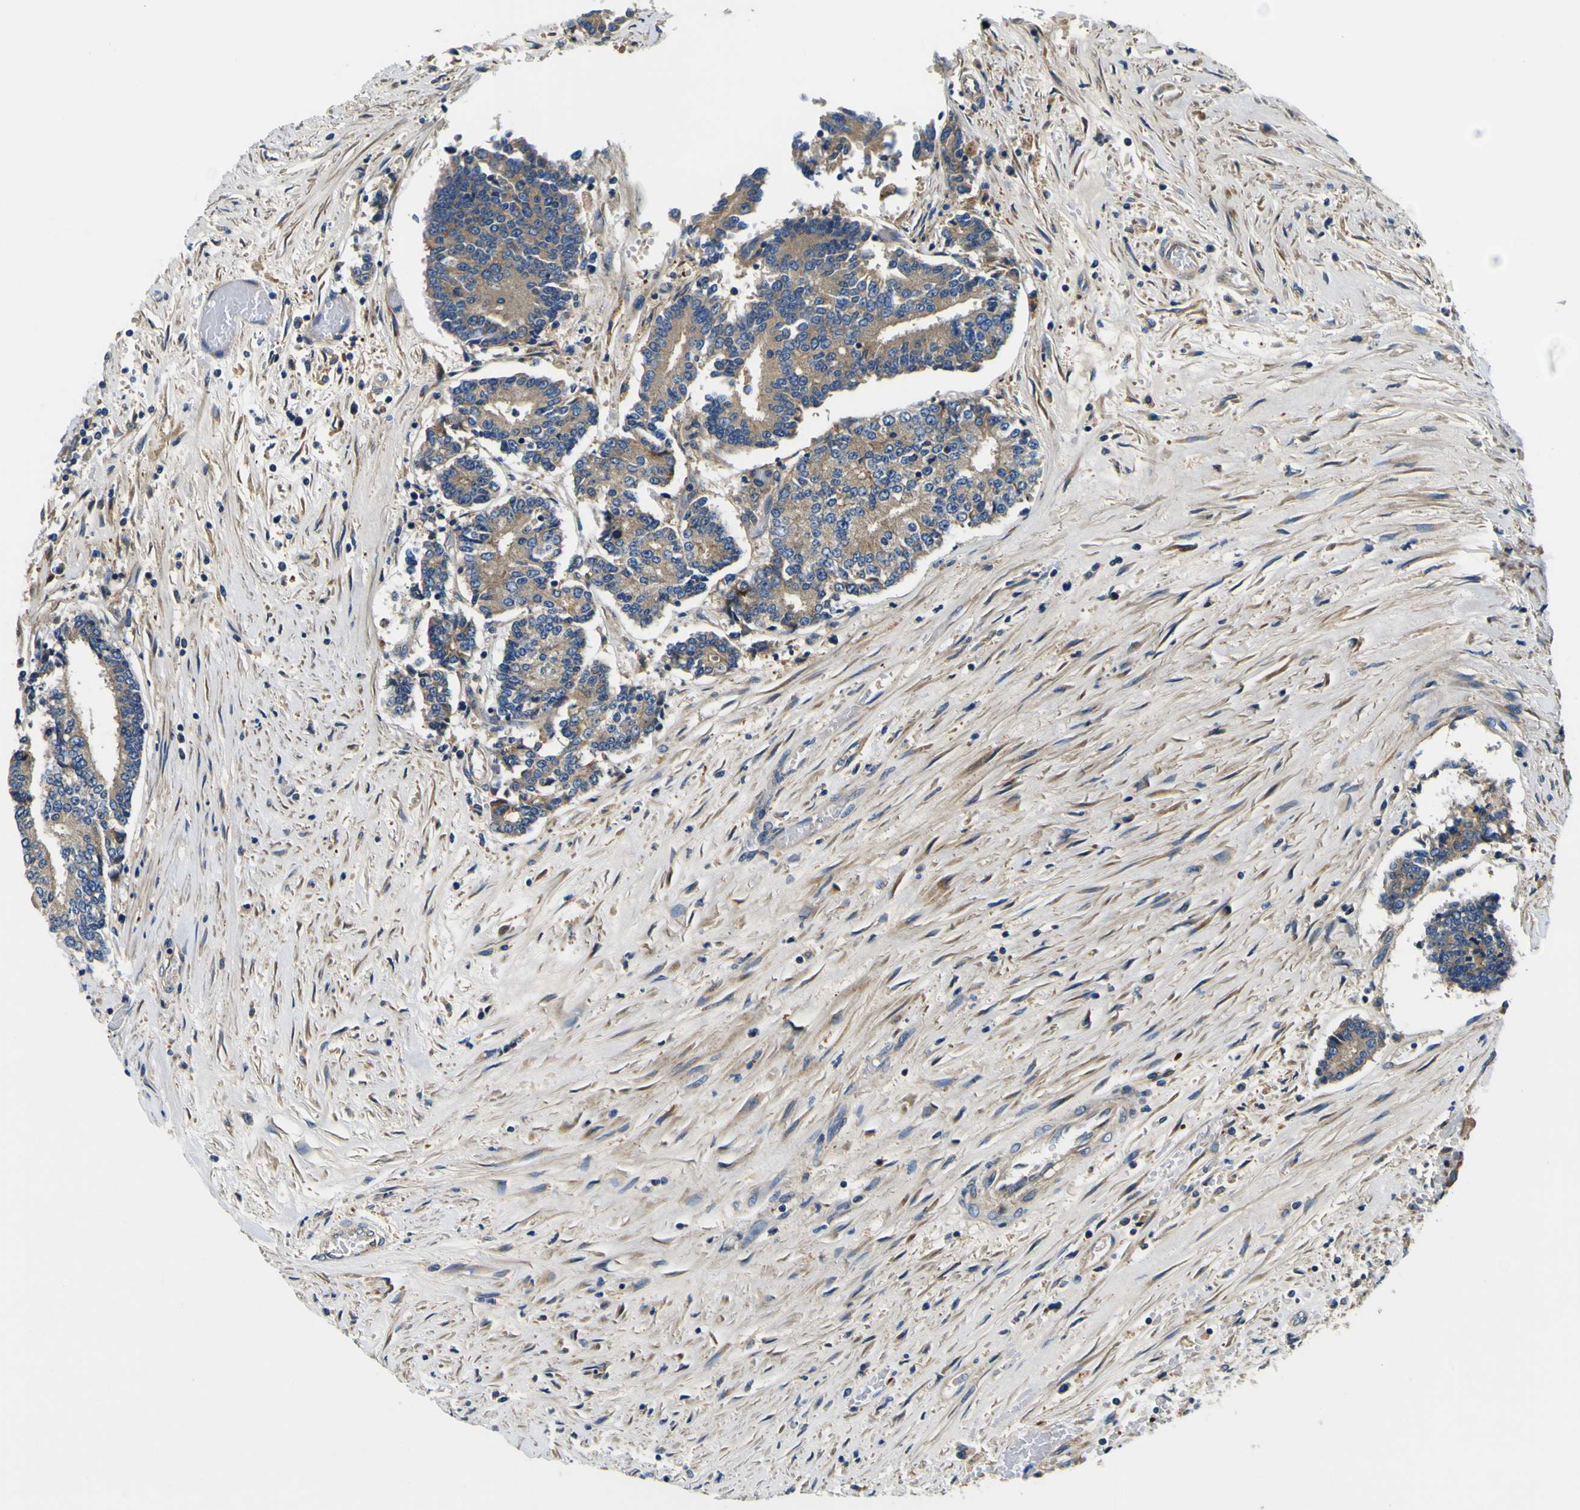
{"staining": {"intensity": "weak", "quantity": ">75%", "location": "cytoplasmic/membranous"}, "tissue": "prostate cancer", "cell_type": "Tumor cells", "image_type": "cancer", "snomed": [{"axis": "morphology", "description": "Normal tissue, NOS"}, {"axis": "morphology", "description": "Adenocarcinoma, High grade"}, {"axis": "topography", "description": "Prostate"}, {"axis": "topography", "description": "Seminal veicle"}], "caption": "Prostate adenocarcinoma (high-grade) stained with a protein marker demonstrates weak staining in tumor cells.", "gene": "CLSTN1", "patient": {"sex": "male", "age": 55}}